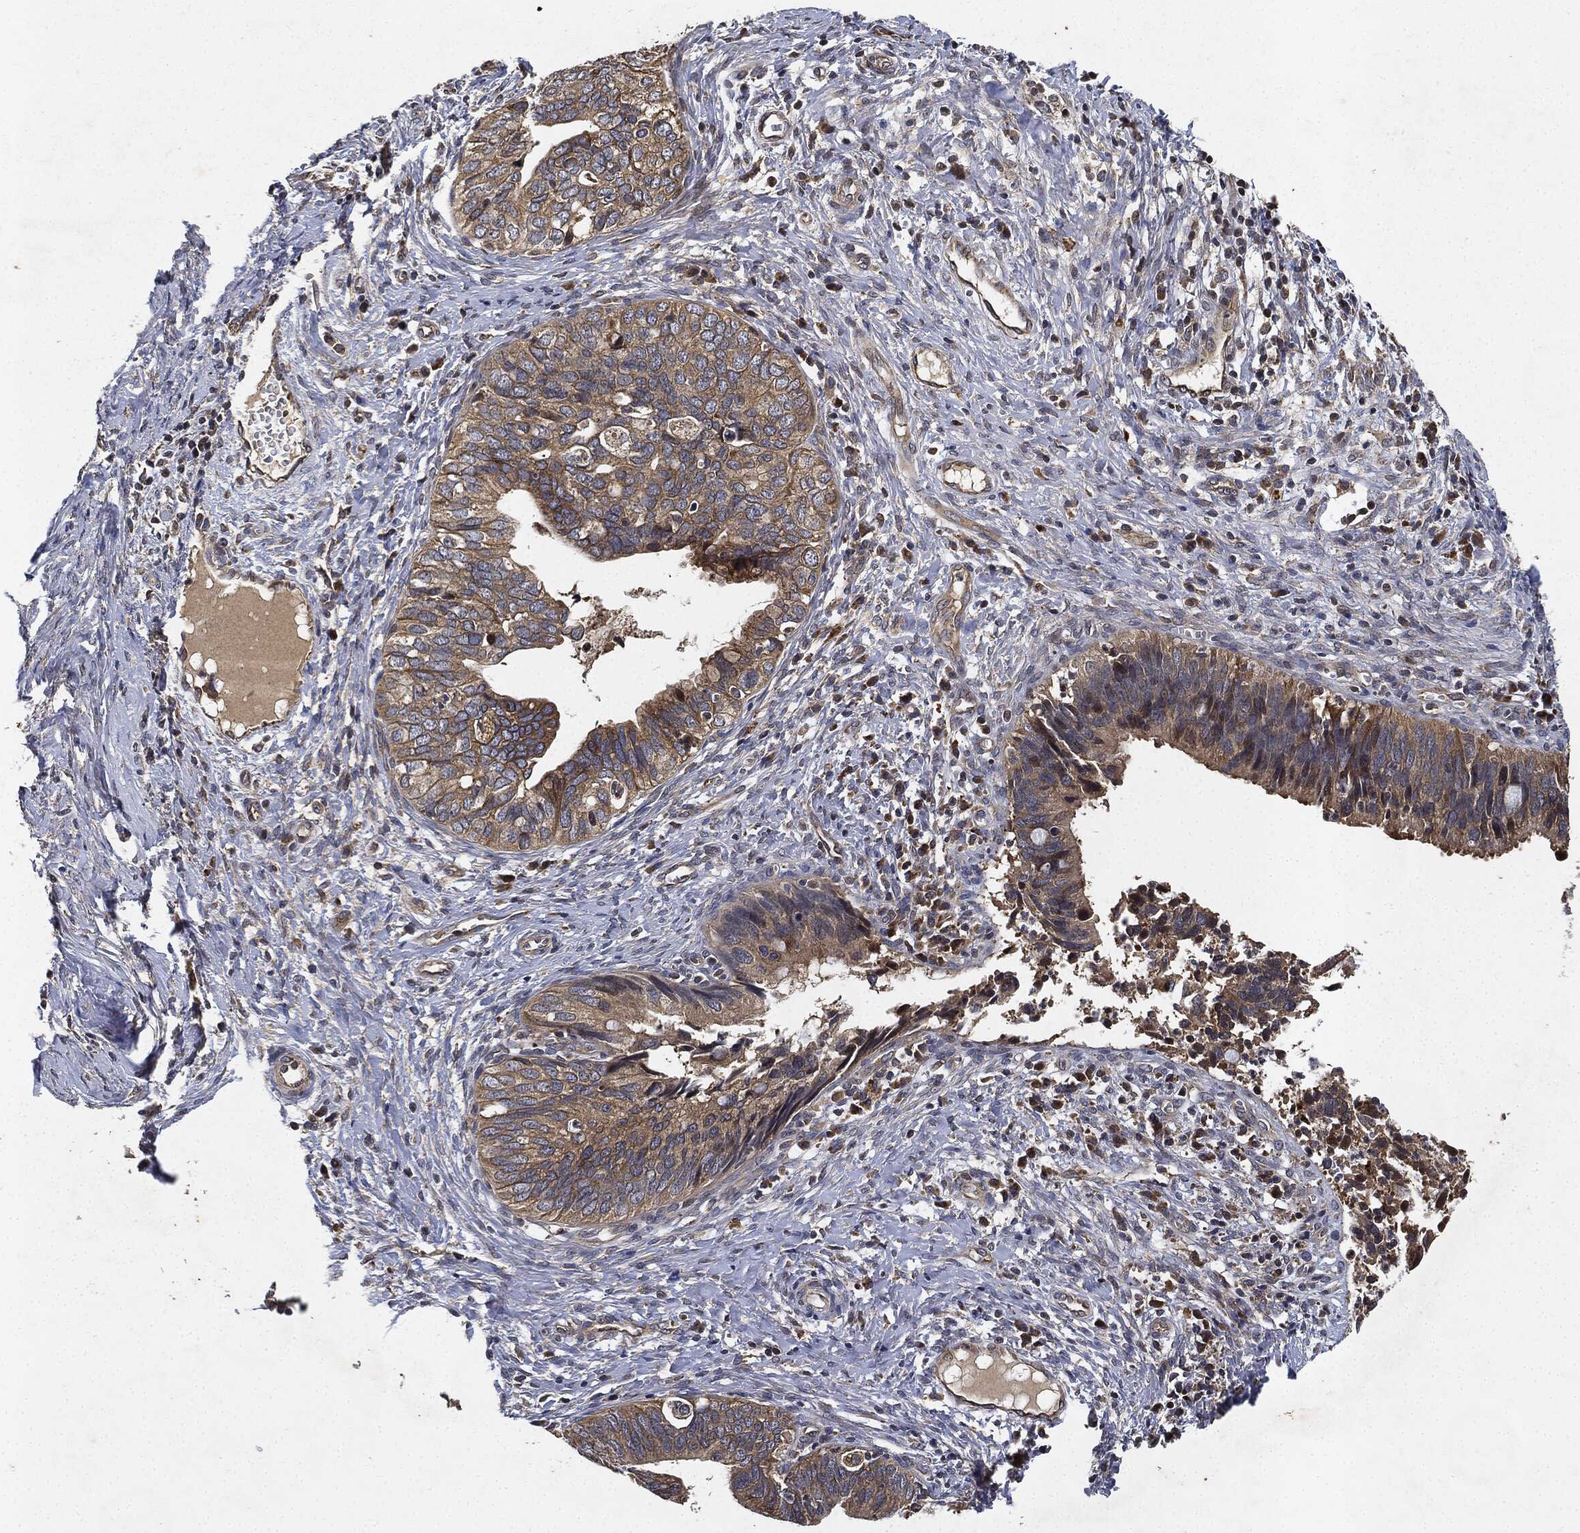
{"staining": {"intensity": "moderate", "quantity": ">75%", "location": "cytoplasmic/membranous"}, "tissue": "cervical cancer", "cell_type": "Tumor cells", "image_type": "cancer", "snomed": [{"axis": "morphology", "description": "Adenocarcinoma, NOS"}, {"axis": "topography", "description": "Cervix"}], "caption": "High-magnification brightfield microscopy of cervical cancer (adenocarcinoma) stained with DAB (brown) and counterstained with hematoxylin (blue). tumor cells exhibit moderate cytoplasmic/membranous positivity is identified in approximately>75% of cells.", "gene": "MLST8", "patient": {"sex": "female", "age": 42}}